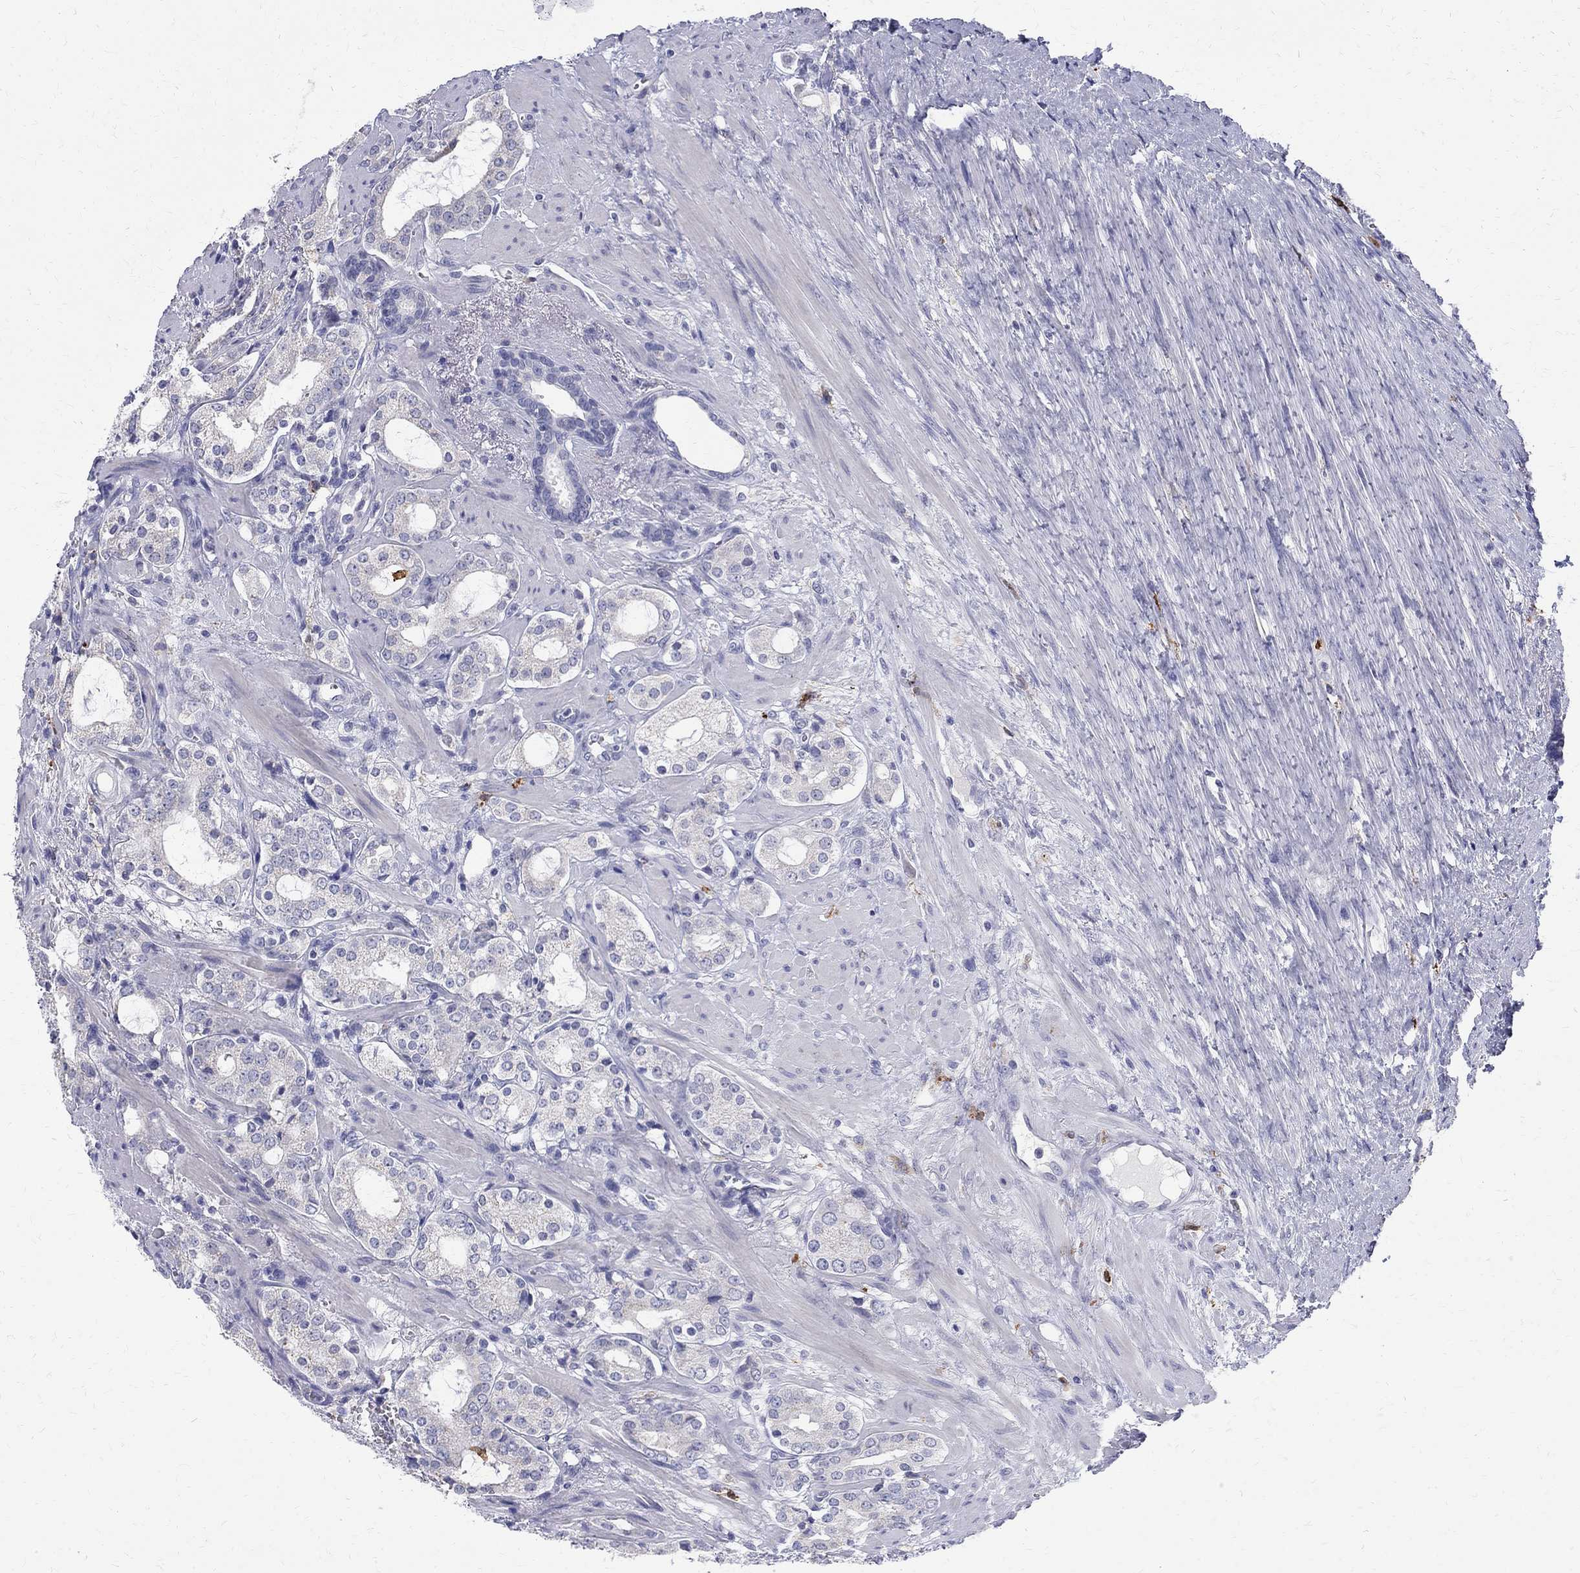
{"staining": {"intensity": "negative", "quantity": "none", "location": "none"}, "tissue": "prostate cancer", "cell_type": "Tumor cells", "image_type": "cancer", "snomed": [{"axis": "morphology", "description": "Adenocarcinoma, NOS"}, {"axis": "topography", "description": "Prostate"}], "caption": "This histopathology image is of prostate cancer stained with immunohistochemistry to label a protein in brown with the nuclei are counter-stained blue. There is no expression in tumor cells.", "gene": "AGER", "patient": {"sex": "male", "age": 66}}